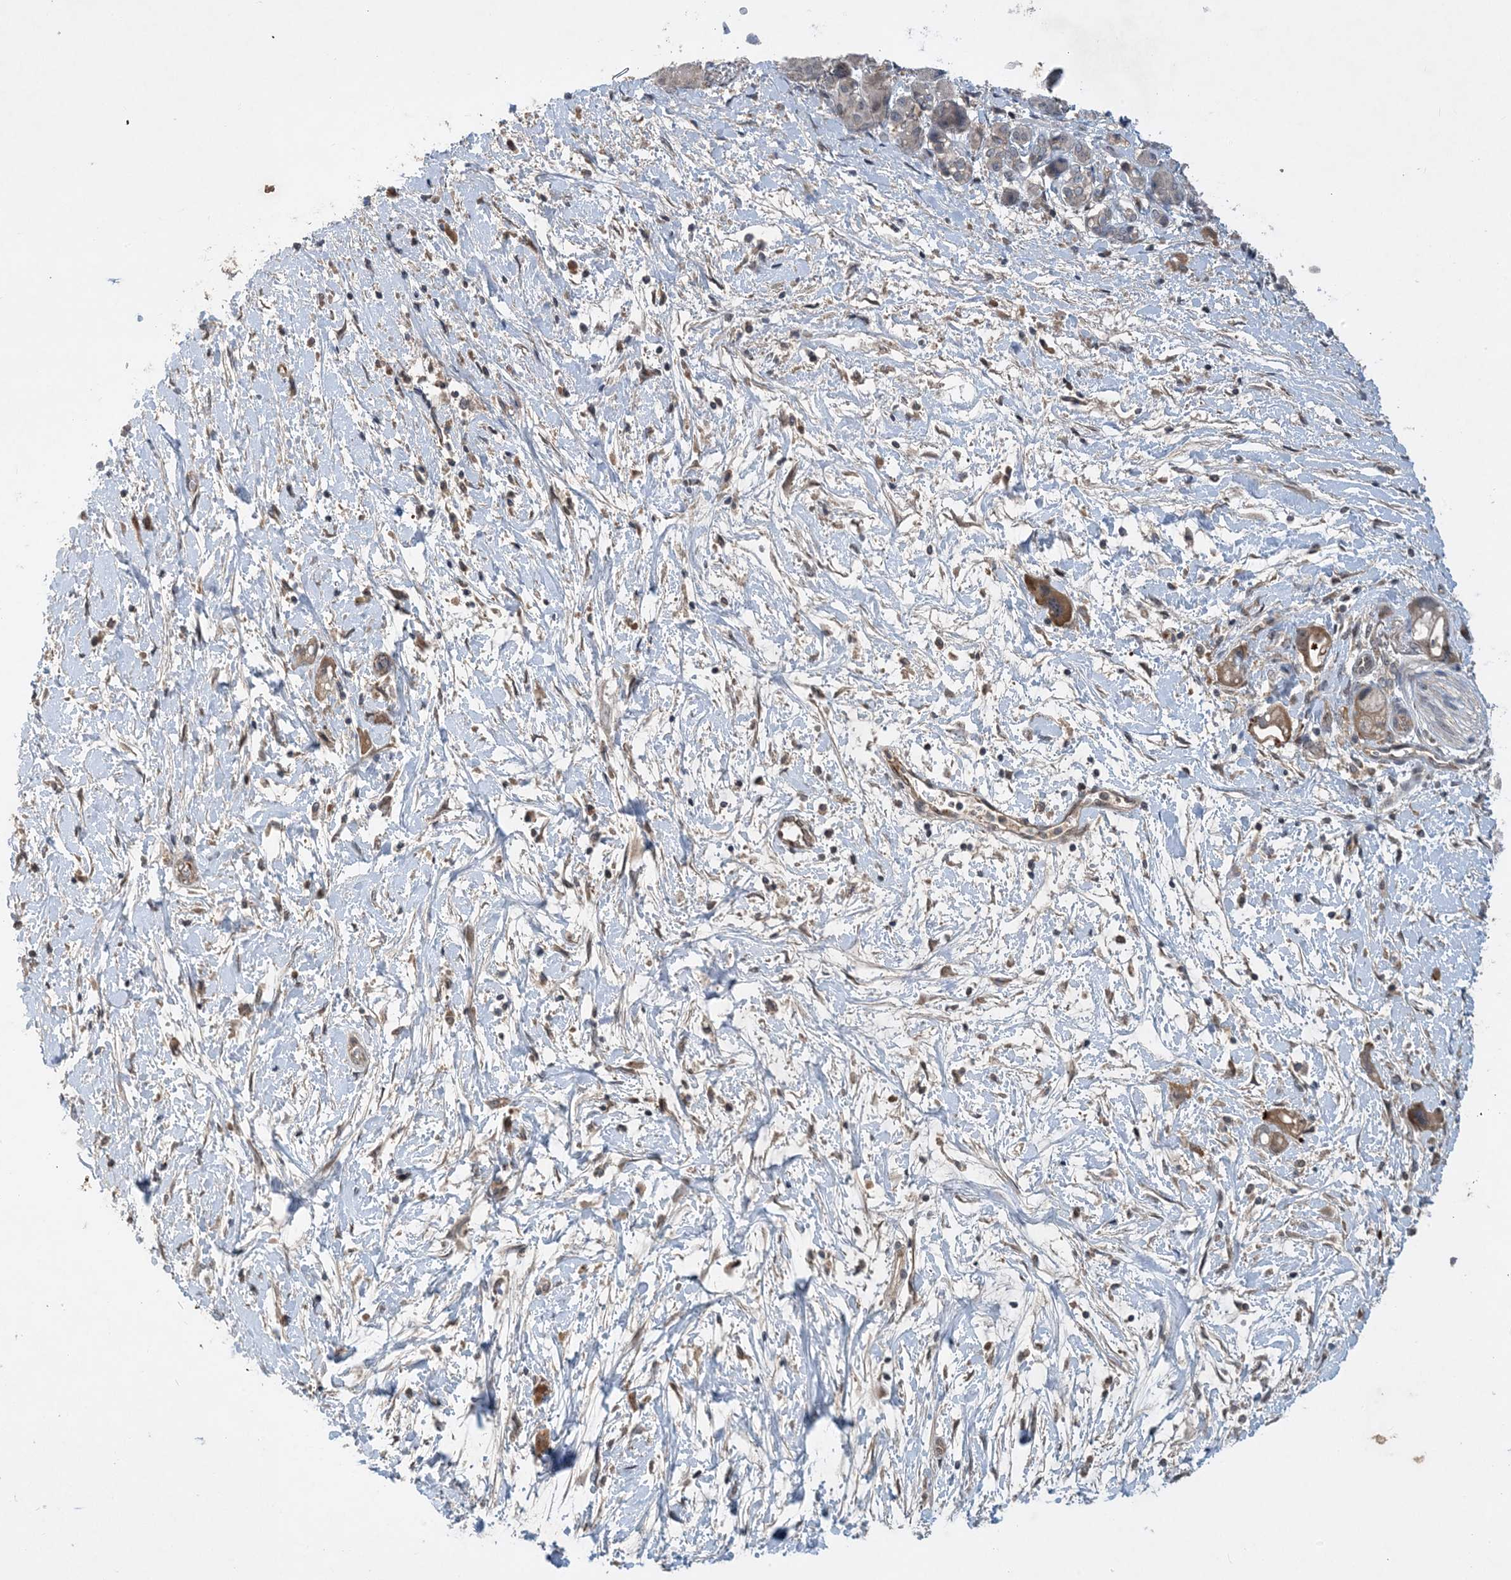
{"staining": {"intensity": "moderate", "quantity": ">75%", "location": "cytoplasmic/membranous"}, "tissue": "pancreatic cancer", "cell_type": "Tumor cells", "image_type": "cancer", "snomed": [{"axis": "morphology", "description": "Normal tissue, NOS"}, {"axis": "morphology", "description": "Adenocarcinoma, NOS"}, {"axis": "topography", "description": "Pancreas"}], "caption": "Approximately >75% of tumor cells in human pancreatic cancer show moderate cytoplasmic/membranous protein positivity as visualized by brown immunohistochemical staining.", "gene": "TINAG", "patient": {"sex": "female", "age": 68}}